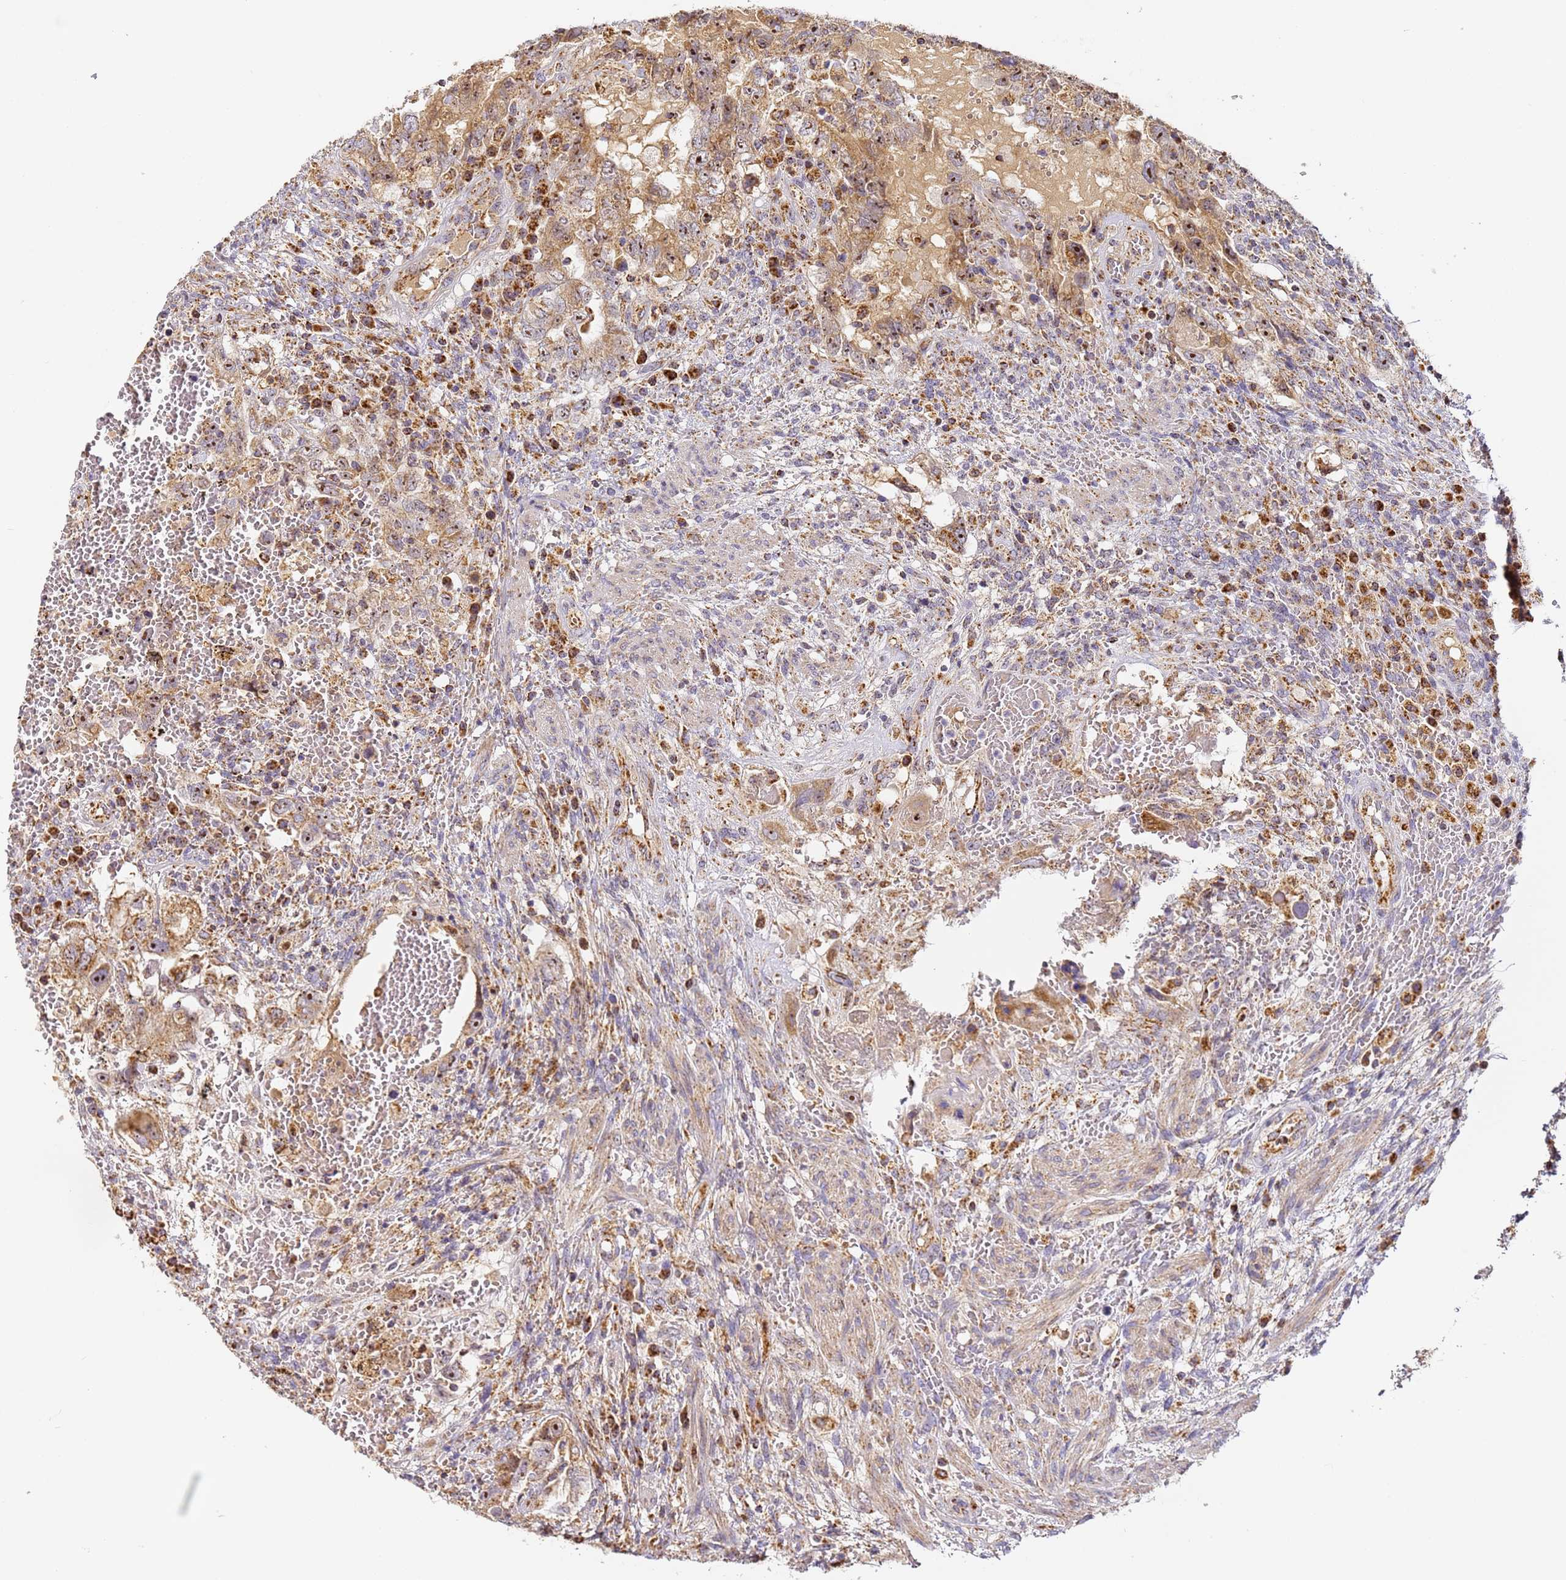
{"staining": {"intensity": "moderate", "quantity": ">75%", "location": "cytoplasmic/membranous,nuclear"}, "tissue": "testis cancer", "cell_type": "Tumor cells", "image_type": "cancer", "snomed": [{"axis": "morphology", "description": "Carcinoma, Embryonal, NOS"}, {"axis": "topography", "description": "Testis"}], "caption": "Immunohistochemical staining of testis embryonal carcinoma shows medium levels of moderate cytoplasmic/membranous and nuclear positivity in about >75% of tumor cells.", "gene": "FRG2C", "patient": {"sex": "male", "age": 26}}